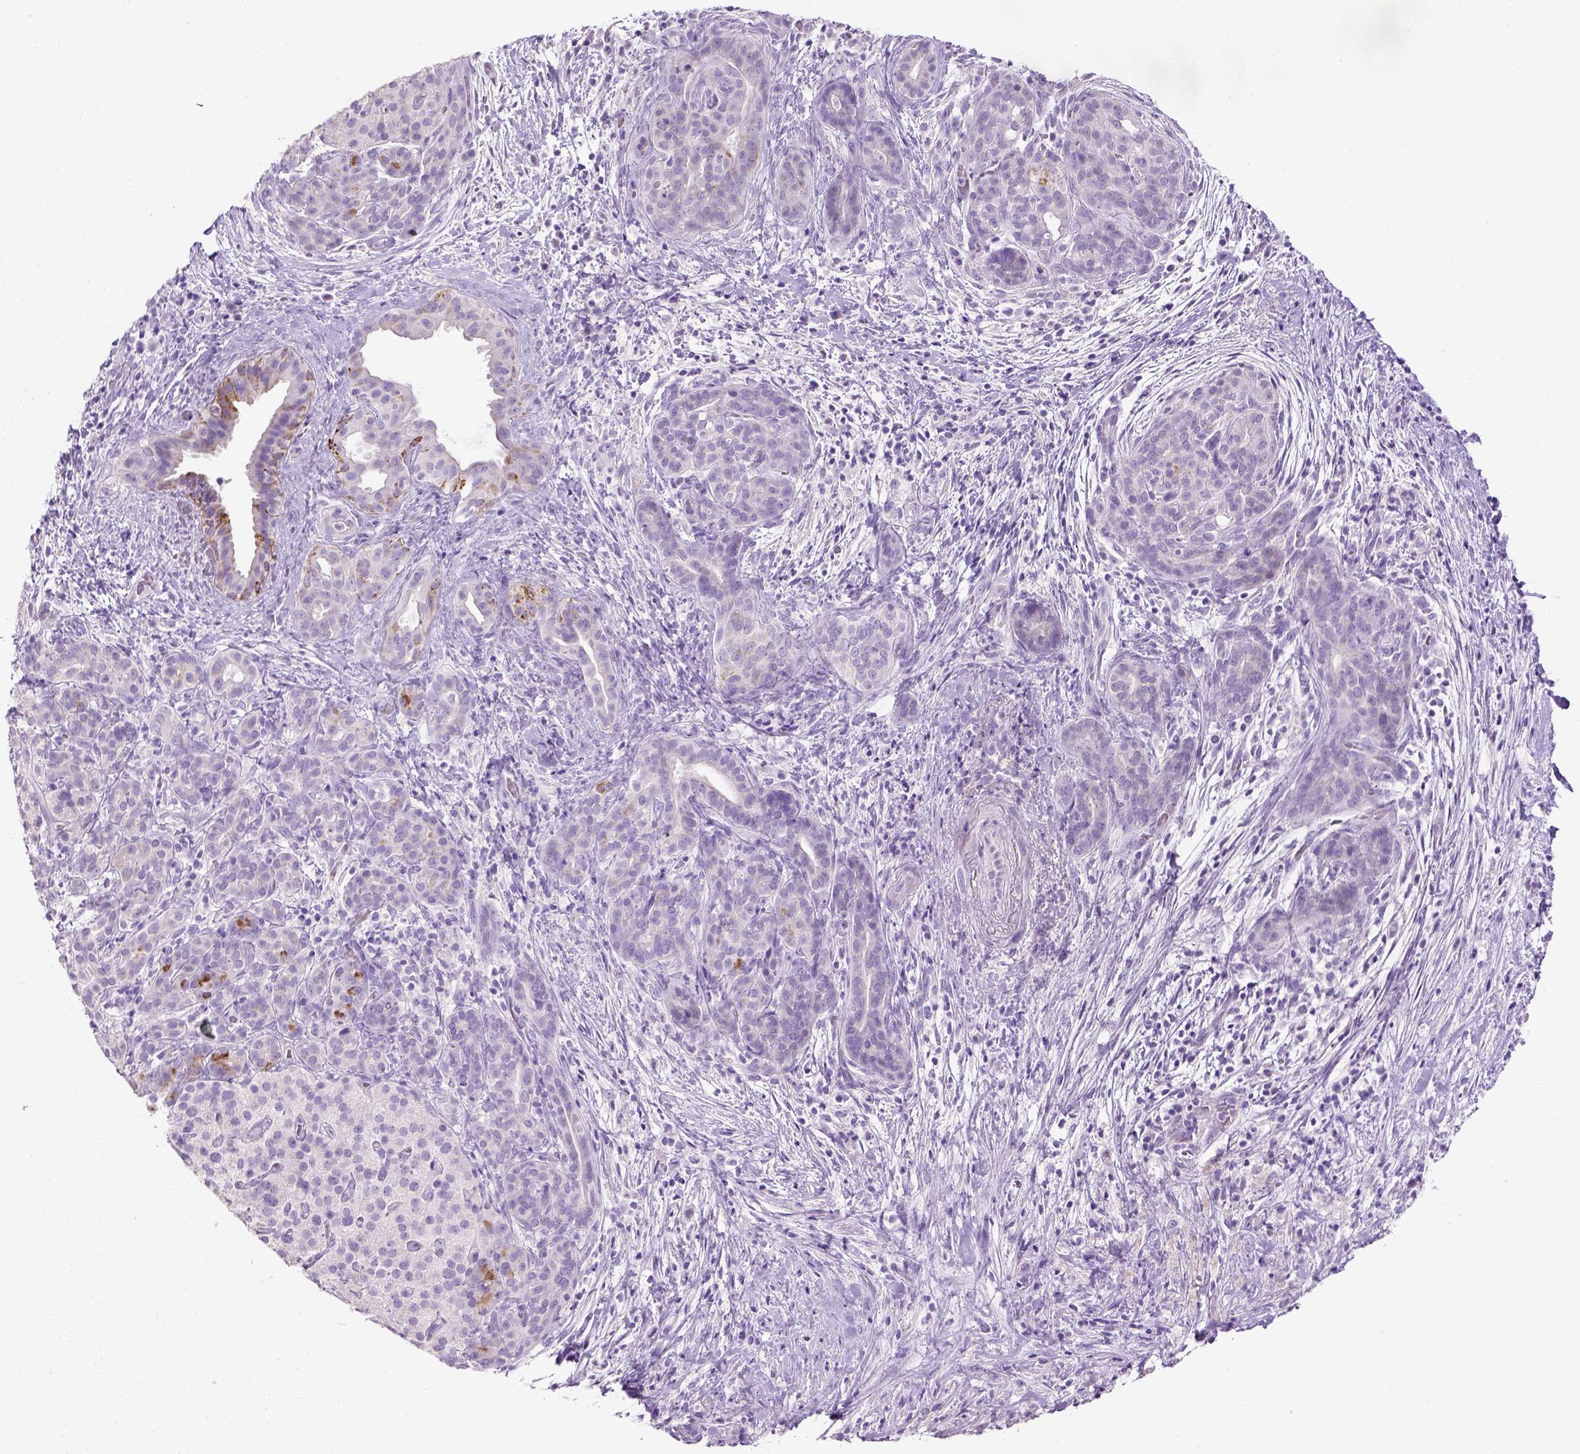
{"staining": {"intensity": "negative", "quantity": "none", "location": "none"}, "tissue": "pancreatic cancer", "cell_type": "Tumor cells", "image_type": "cancer", "snomed": [{"axis": "morphology", "description": "Adenocarcinoma, NOS"}, {"axis": "topography", "description": "Pancreas"}], "caption": "Immunohistochemistry (IHC) image of pancreatic cancer stained for a protein (brown), which shows no staining in tumor cells.", "gene": "CYP24A1", "patient": {"sex": "male", "age": 44}}